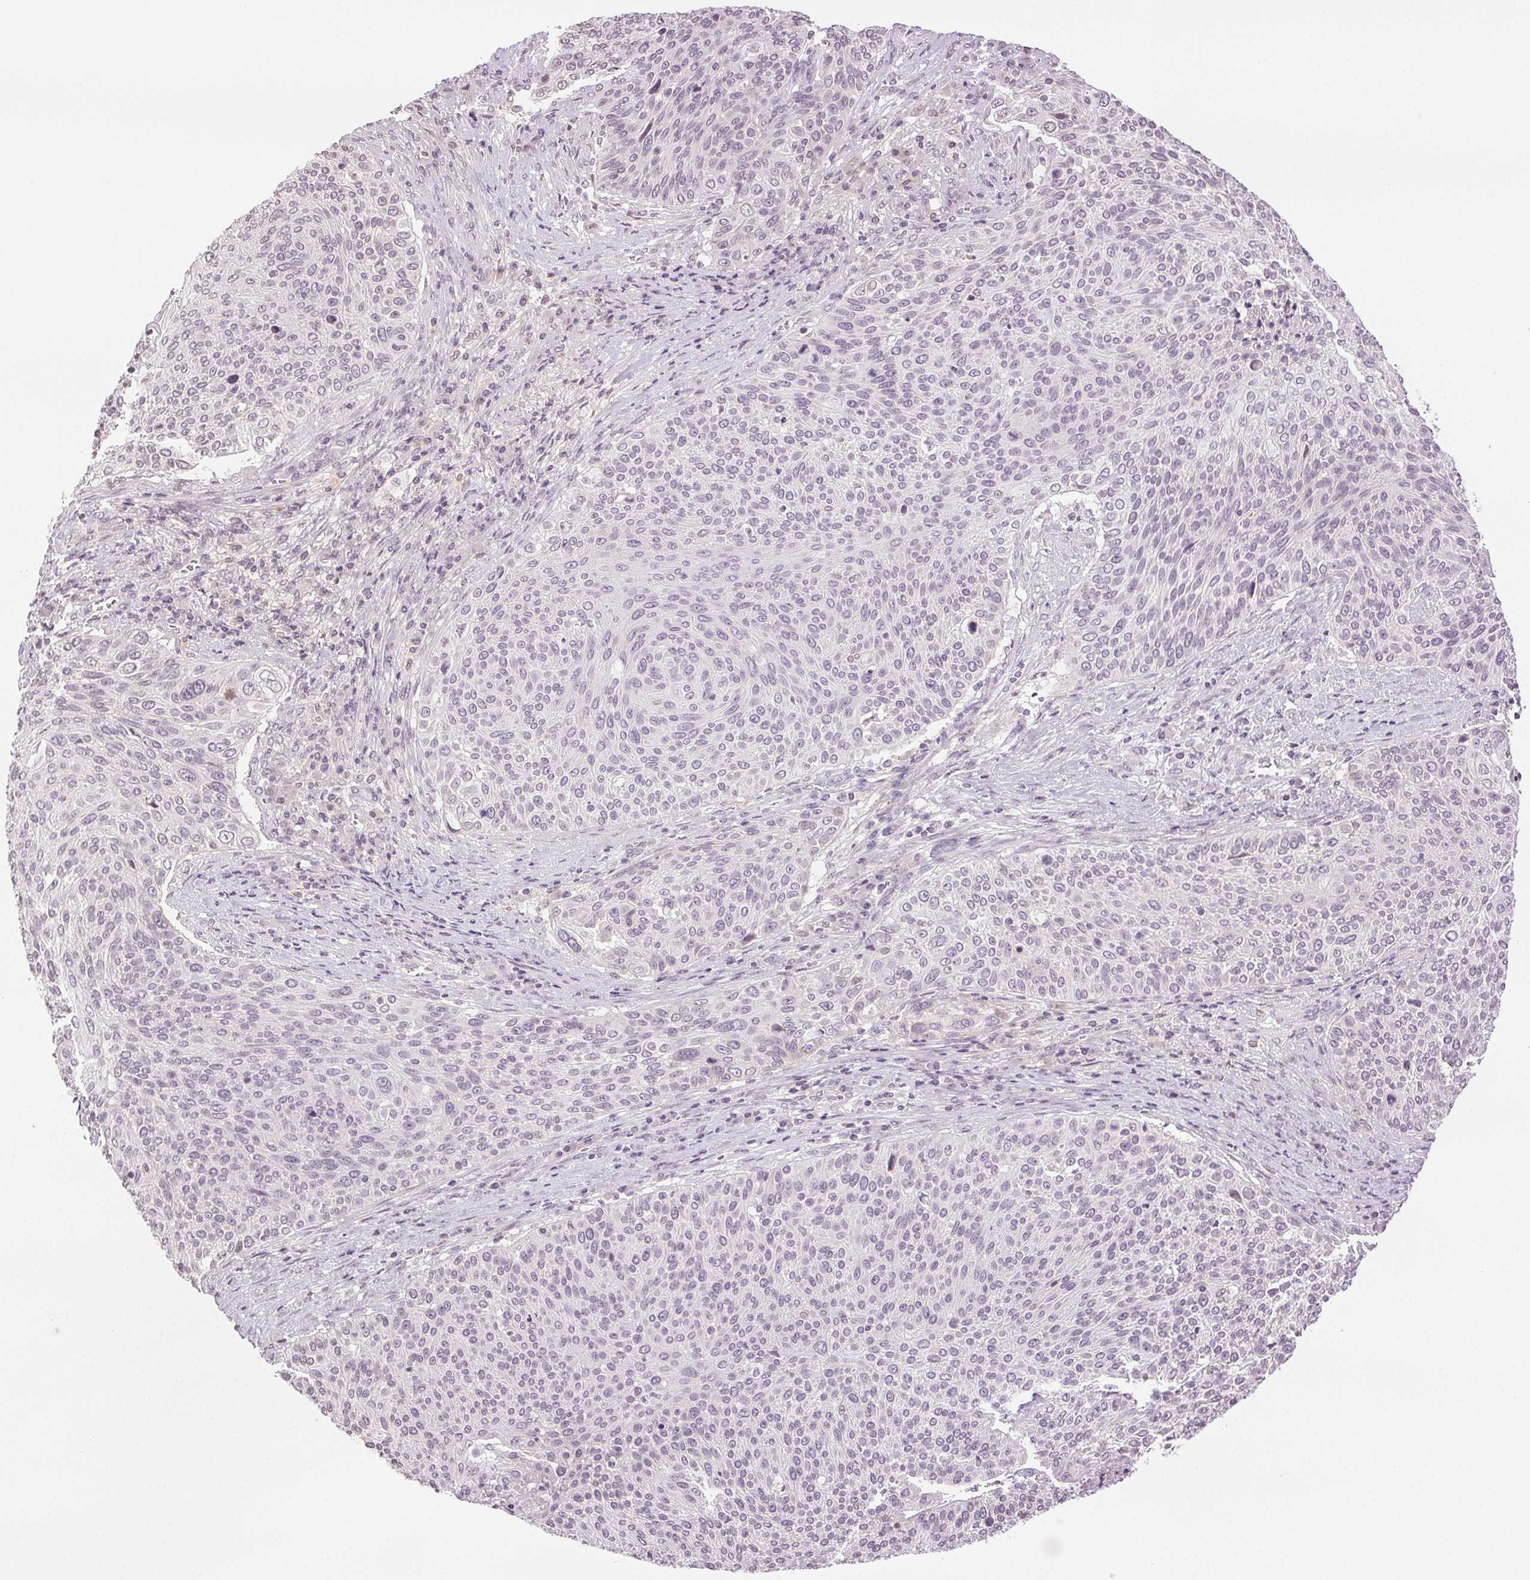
{"staining": {"intensity": "negative", "quantity": "none", "location": "none"}, "tissue": "cervical cancer", "cell_type": "Tumor cells", "image_type": "cancer", "snomed": [{"axis": "morphology", "description": "Squamous cell carcinoma, NOS"}, {"axis": "topography", "description": "Cervix"}], "caption": "The immunohistochemistry photomicrograph has no significant positivity in tumor cells of cervical cancer (squamous cell carcinoma) tissue. (DAB immunohistochemistry with hematoxylin counter stain).", "gene": "TNNT3", "patient": {"sex": "female", "age": 31}}